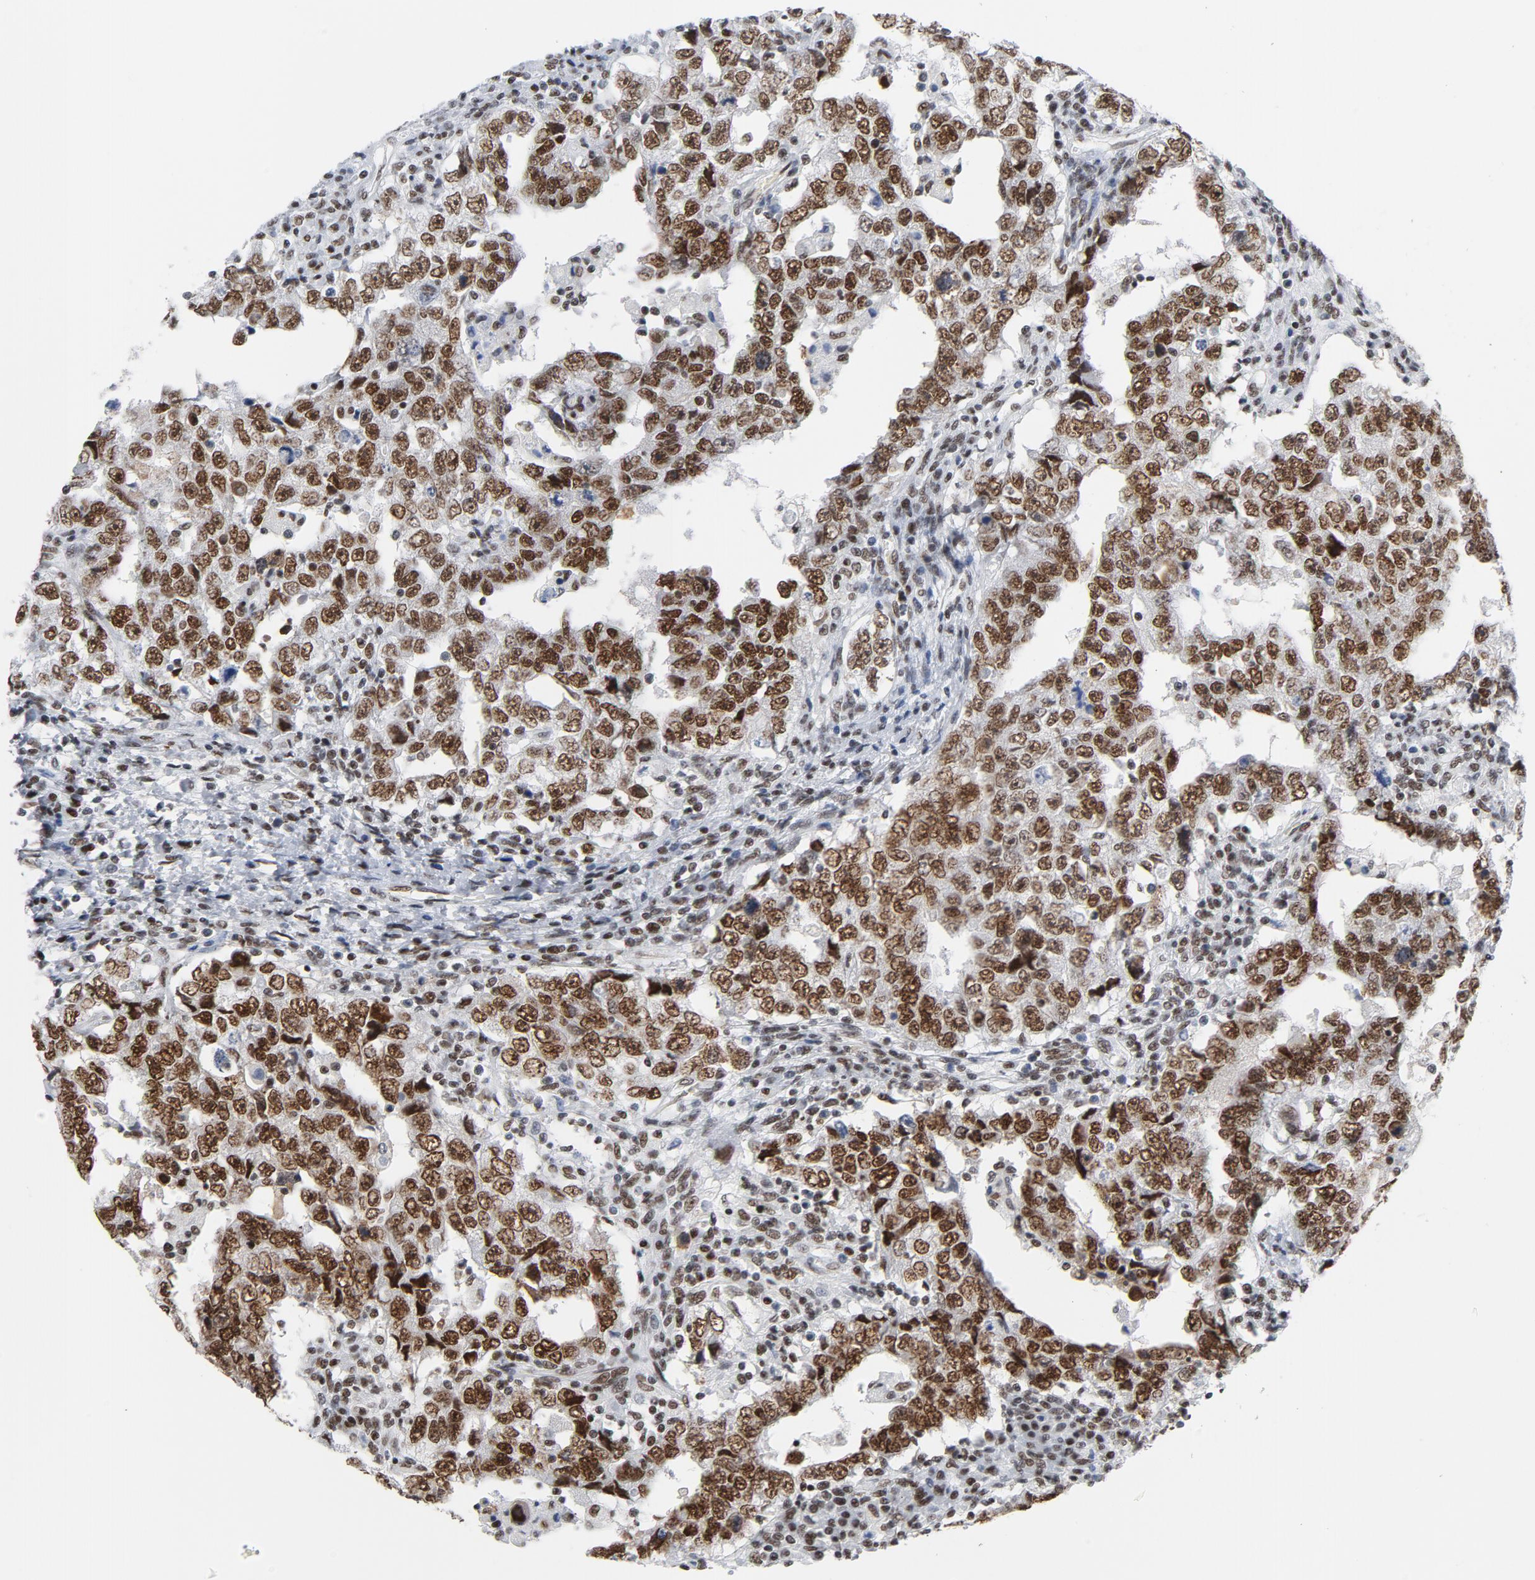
{"staining": {"intensity": "moderate", "quantity": ">75%", "location": "cytoplasmic/membranous,nuclear"}, "tissue": "testis cancer", "cell_type": "Tumor cells", "image_type": "cancer", "snomed": [{"axis": "morphology", "description": "Carcinoma, Embryonal, NOS"}, {"axis": "topography", "description": "Testis"}], "caption": "Moderate cytoplasmic/membranous and nuclear protein staining is present in approximately >75% of tumor cells in testis embryonal carcinoma. The protein of interest is stained brown, and the nuclei are stained in blue (DAB (3,3'-diaminobenzidine) IHC with brightfield microscopy, high magnification).", "gene": "CSTF2", "patient": {"sex": "male", "age": 26}}